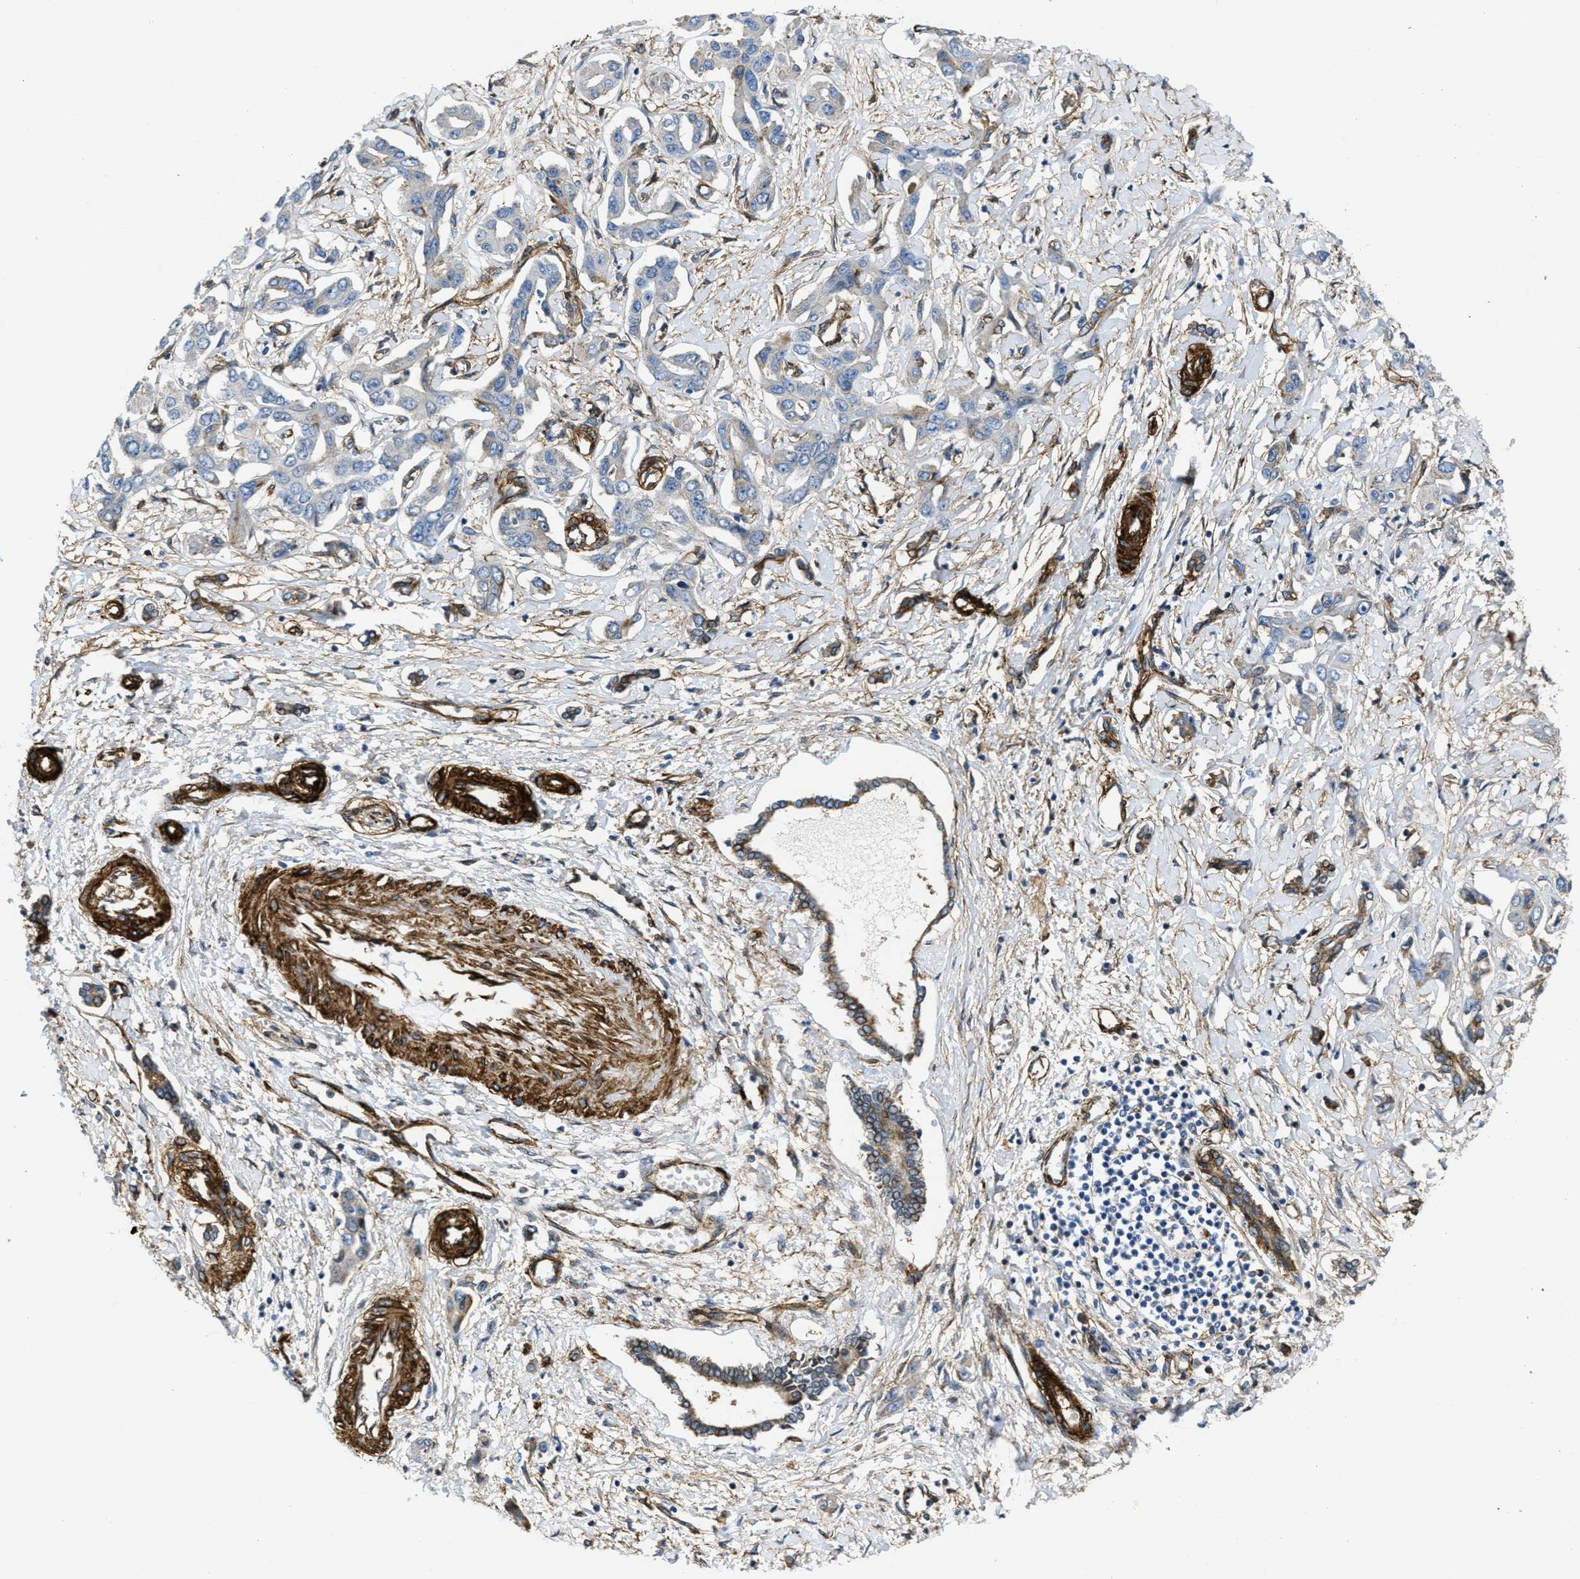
{"staining": {"intensity": "weak", "quantity": "<25%", "location": "cytoplasmic/membranous"}, "tissue": "liver cancer", "cell_type": "Tumor cells", "image_type": "cancer", "snomed": [{"axis": "morphology", "description": "Cholangiocarcinoma"}, {"axis": "topography", "description": "Liver"}], "caption": "Immunohistochemistry histopathology image of neoplastic tissue: cholangiocarcinoma (liver) stained with DAB (3,3'-diaminobenzidine) exhibits no significant protein staining in tumor cells.", "gene": "NAB1", "patient": {"sex": "male", "age": 59}}